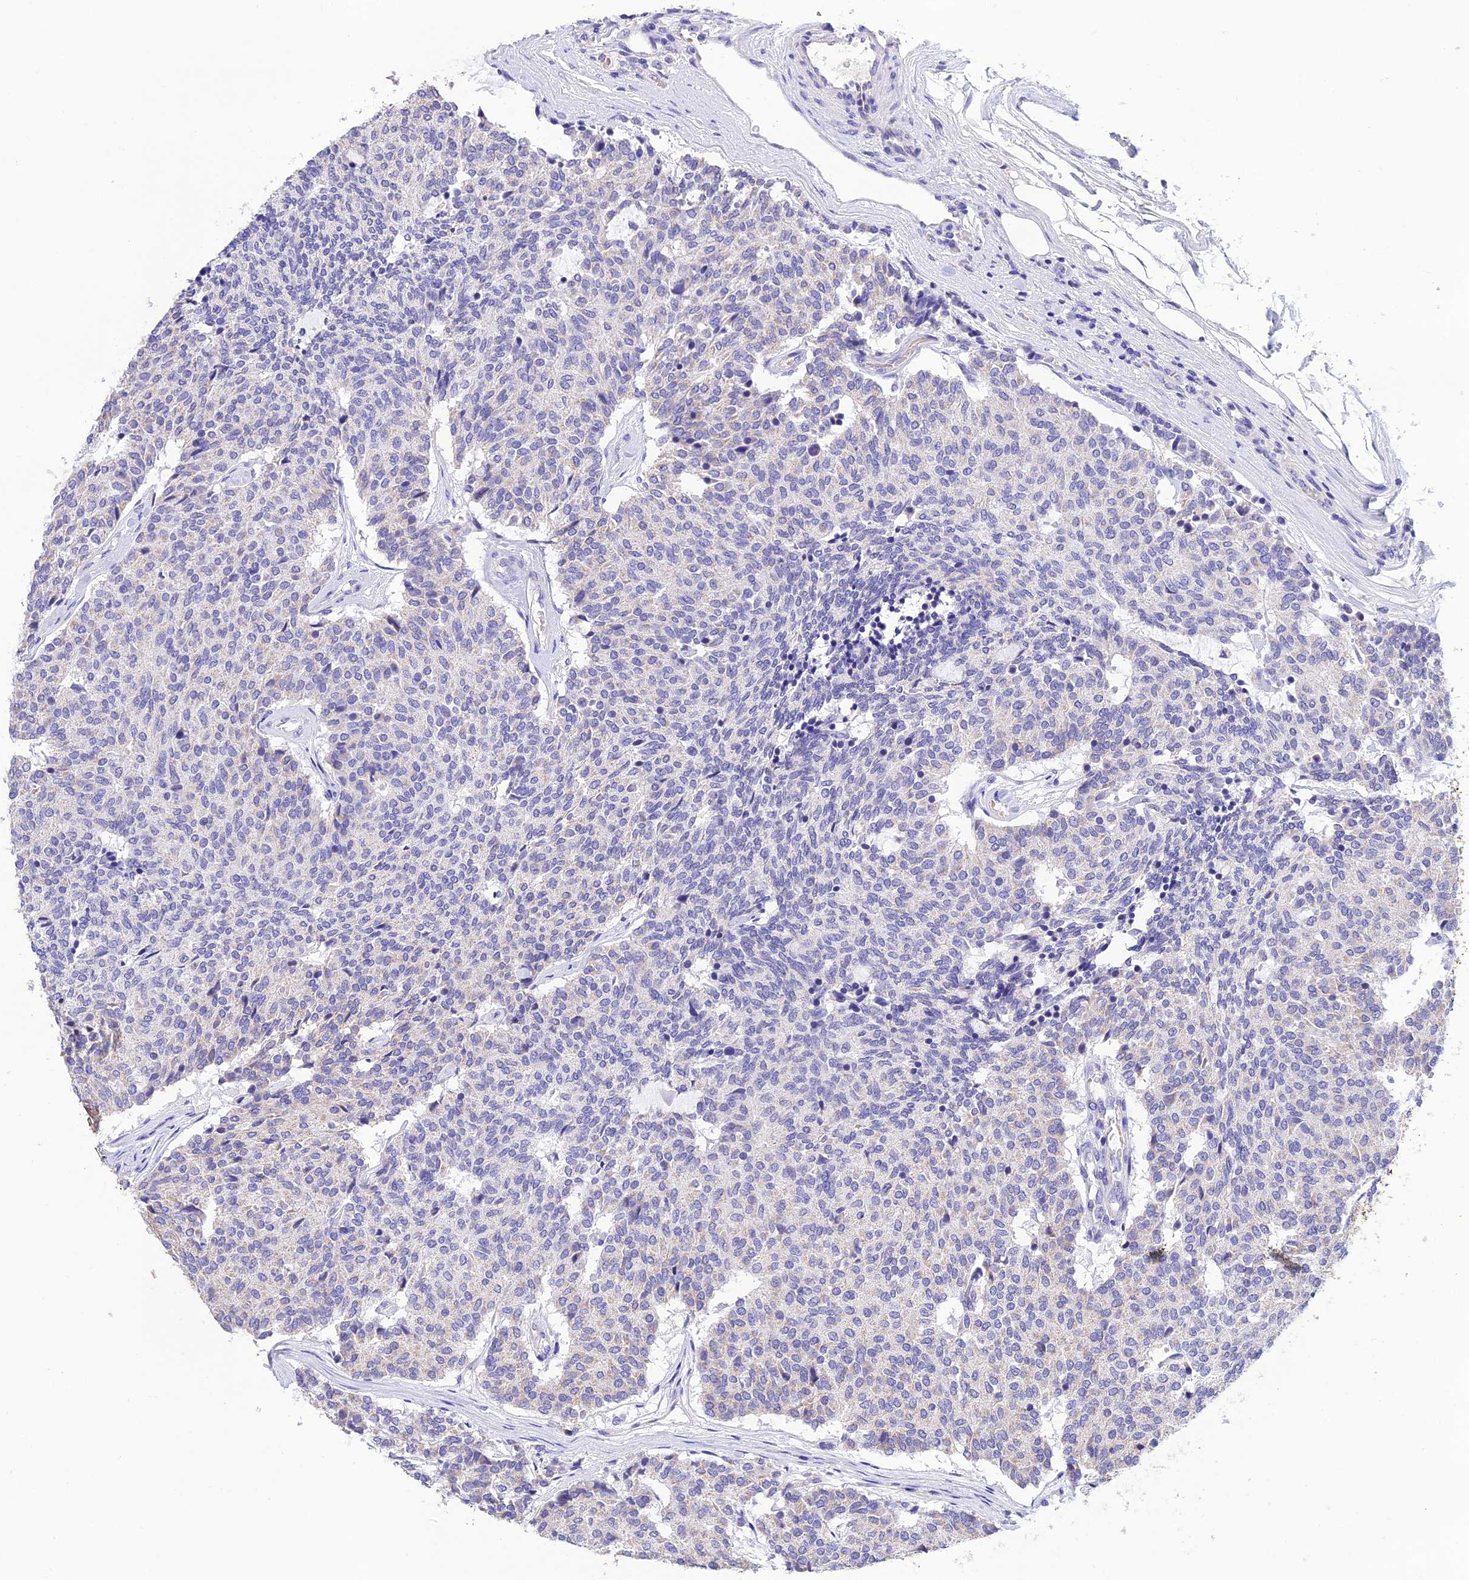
{"staining": {"intensity": "negative", "quantity": "none", "location": "none"}, "tissue": "carcinoid", "cell_type": "Tumor cells", "image_type": "cancer", "snomed": [{"axis": "morphology", "description": "Carcinoid, malignant, NOS"}, {"axis": "topography", "description": "Pancreas"}], "caption": "IHC image of neoplastic tissue: malignant carcinoid stained with DAB shows no significant protein positivity in tumor cells. (Brightfield microscopy of DAB immunohistochemistry (IHC) at high magnification).", "gene": "MS4A5", "patient": {"sex": "female", "age": 54}}